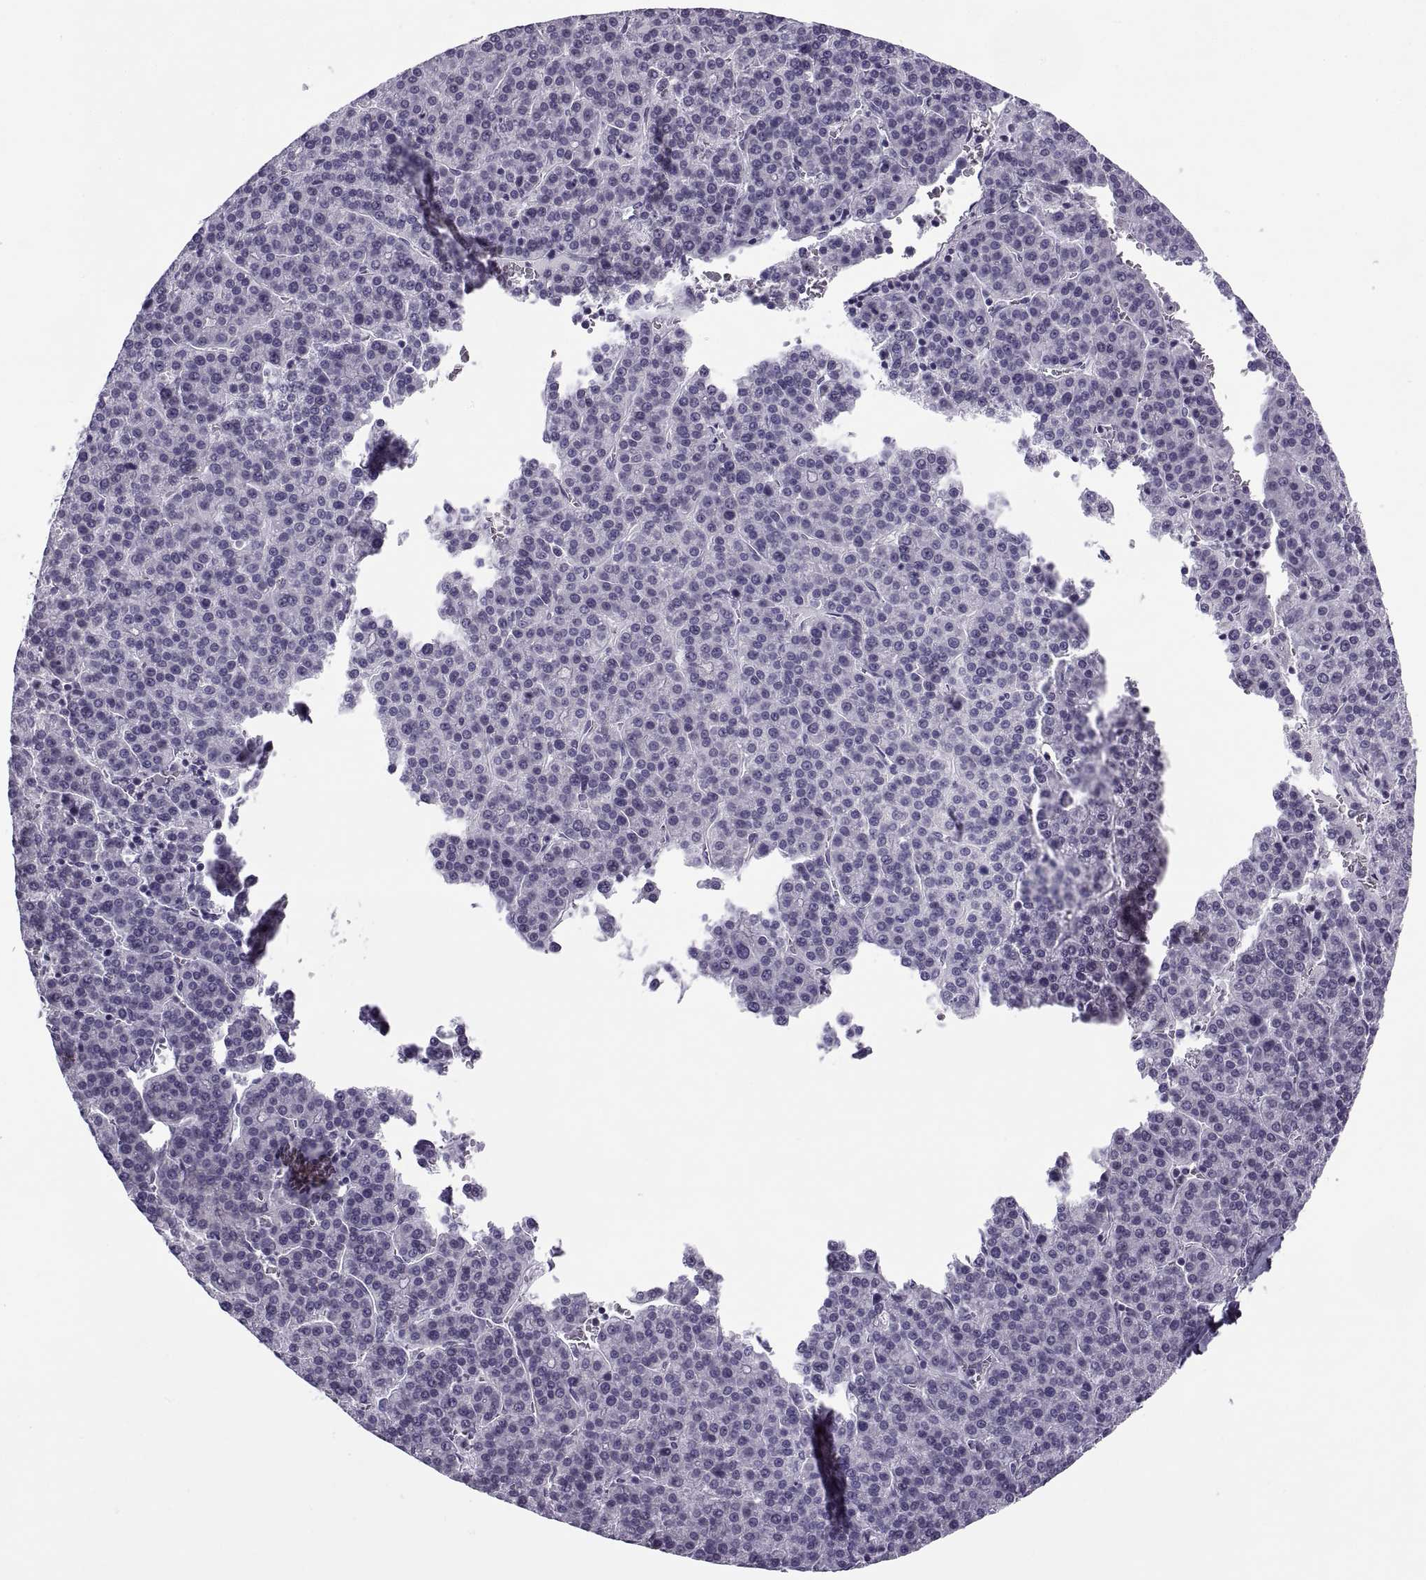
{"staining": {"intensity": "negative", "quantity": "none", "location": "none"}, "tissue": "liver cancer", "cell_type": "Tumor cells", "image_type": "cancer", "snomed": [{"axis": "morphology", "description": "Carcinoma, Hepatocellular, NOS"}, {"axis": "topography", "description": "Liver"}], "caption": "Immunohistochemistry of human liver cancer (hepatocellular carcinoma) displays no expression in tumor cells. The staining is performed using DAB (3,3'-diaminobenzidine) brown chromogen with nuclei counter-stained in using hematoxylin.", "gene": "TBC1D3G", "patient": {"sex": "female", "age": 58}}